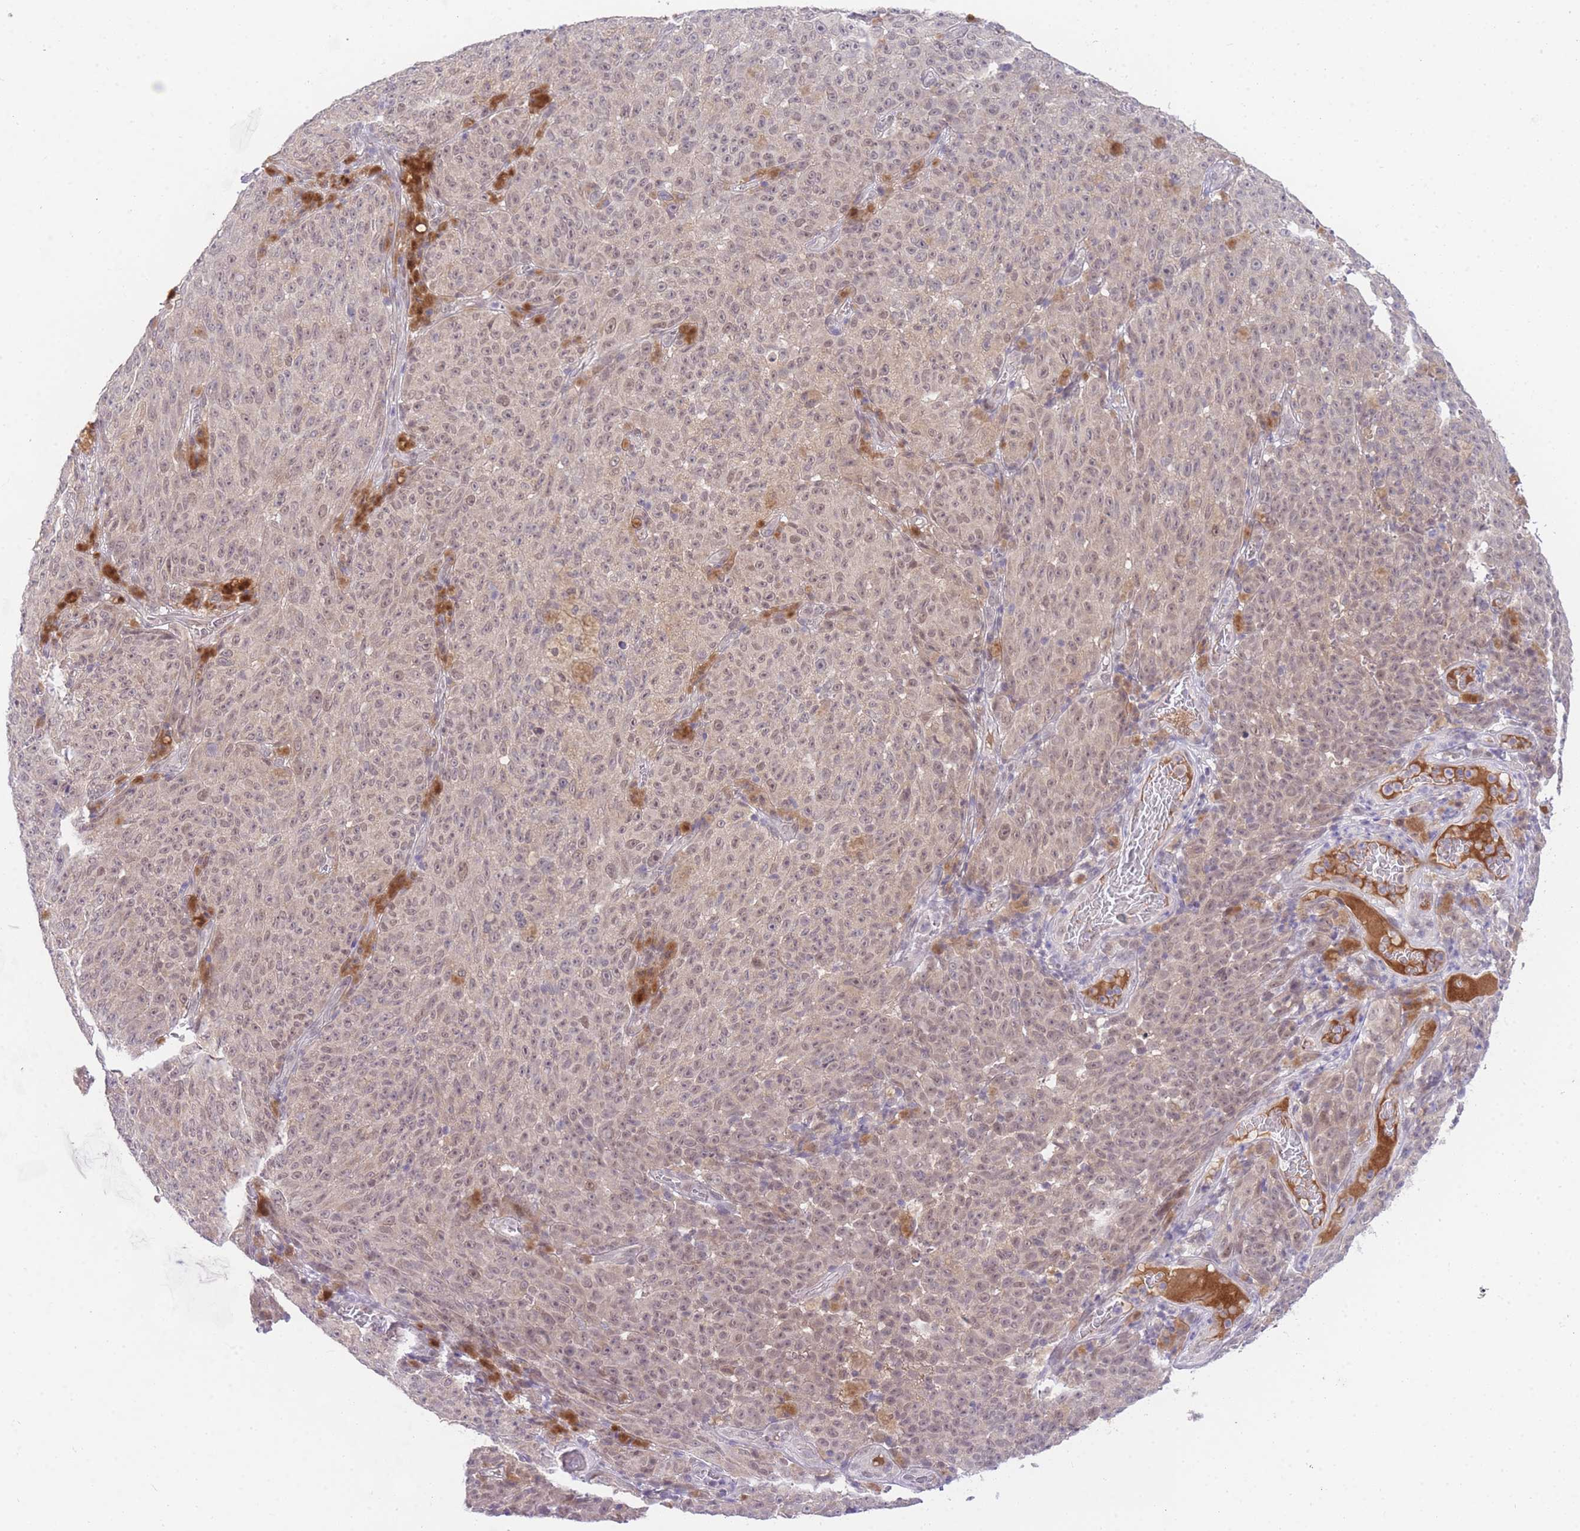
{"staining": {"intensity": "weak", "quantity": "25%-75%", "location": "nuclear"}, "tissue": "melanoma", "cell_type": "Tumor cells", "image_type": "cancer", "snomed": [{"axis": "morphology", "description": "Malignant melanoma, NOS"}, {"axis": "topography", "description": "Skin"}], "caption": "Melanoma stained for a protein reveals weak nuclear positivity in tumor cells.", "gene": "SLC25A33", "patient": {"sex": "female", "age": 82}}